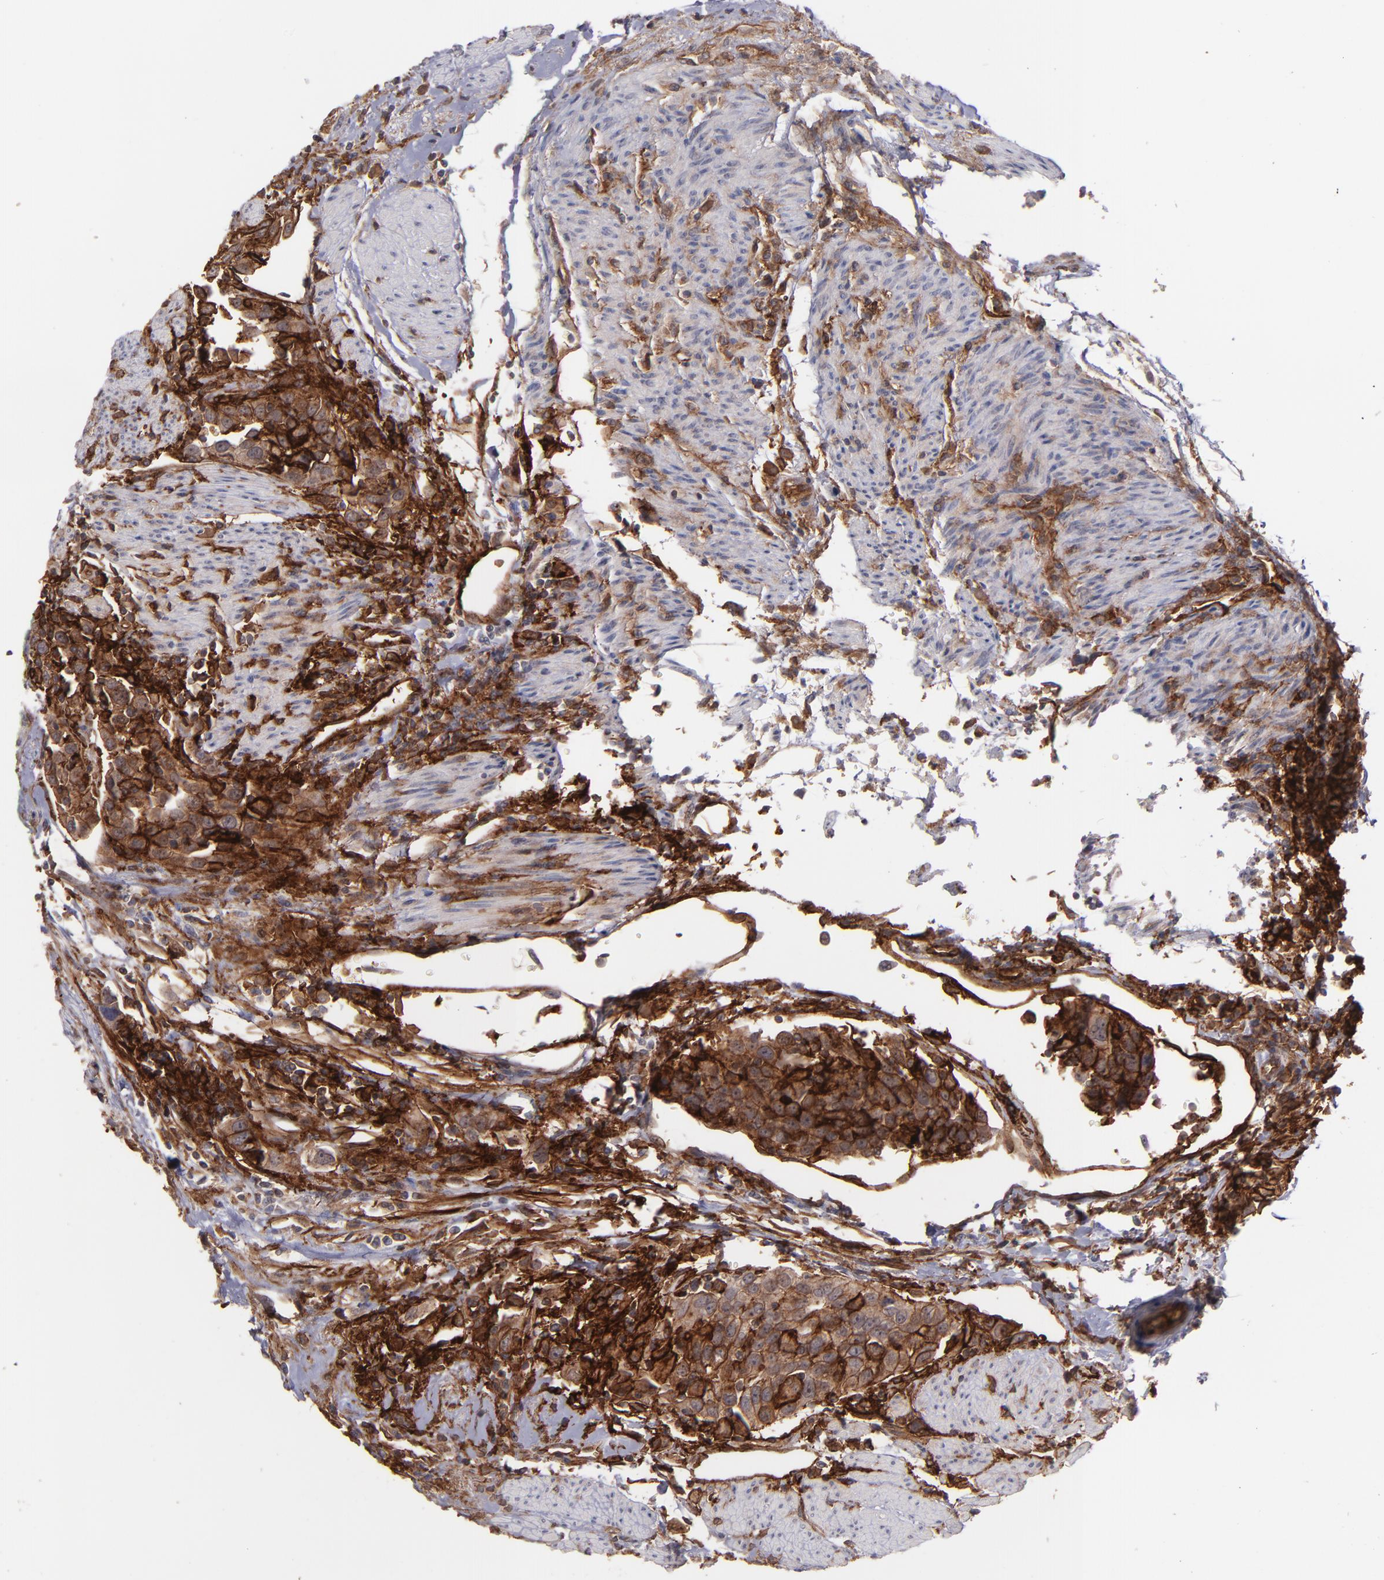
{"staining": {"intensity": "weak", "quantity": "25%-75%", "location": "cytoplasmic/membranous"}, "tissue": "urothelial cancer", "cell_type": "Tumor cells", "image_type": "cancer", "snomed": [{"axis": "morphology", "description": "Urothelial carcinoma, High grade"}, {"axis": "topography", "description": "Urinary bladder"}], "caption": "Immunohistochemistry staining of urothelial carcinoma (high-grade), which reveals low levels of weak cytoplasmic/membranous positivity in approximately 25%-75% of tumor cells indicating weak cytoplasmic/membranous protein positivity. The staining was performed using DAB (3,3'-diaminobenzidine) (brown) for protein detection and nuclei were counterstained in hematoxylin (blue).", "gene": "ICAM1", "patient": {"sex": "female", "age": 80}}